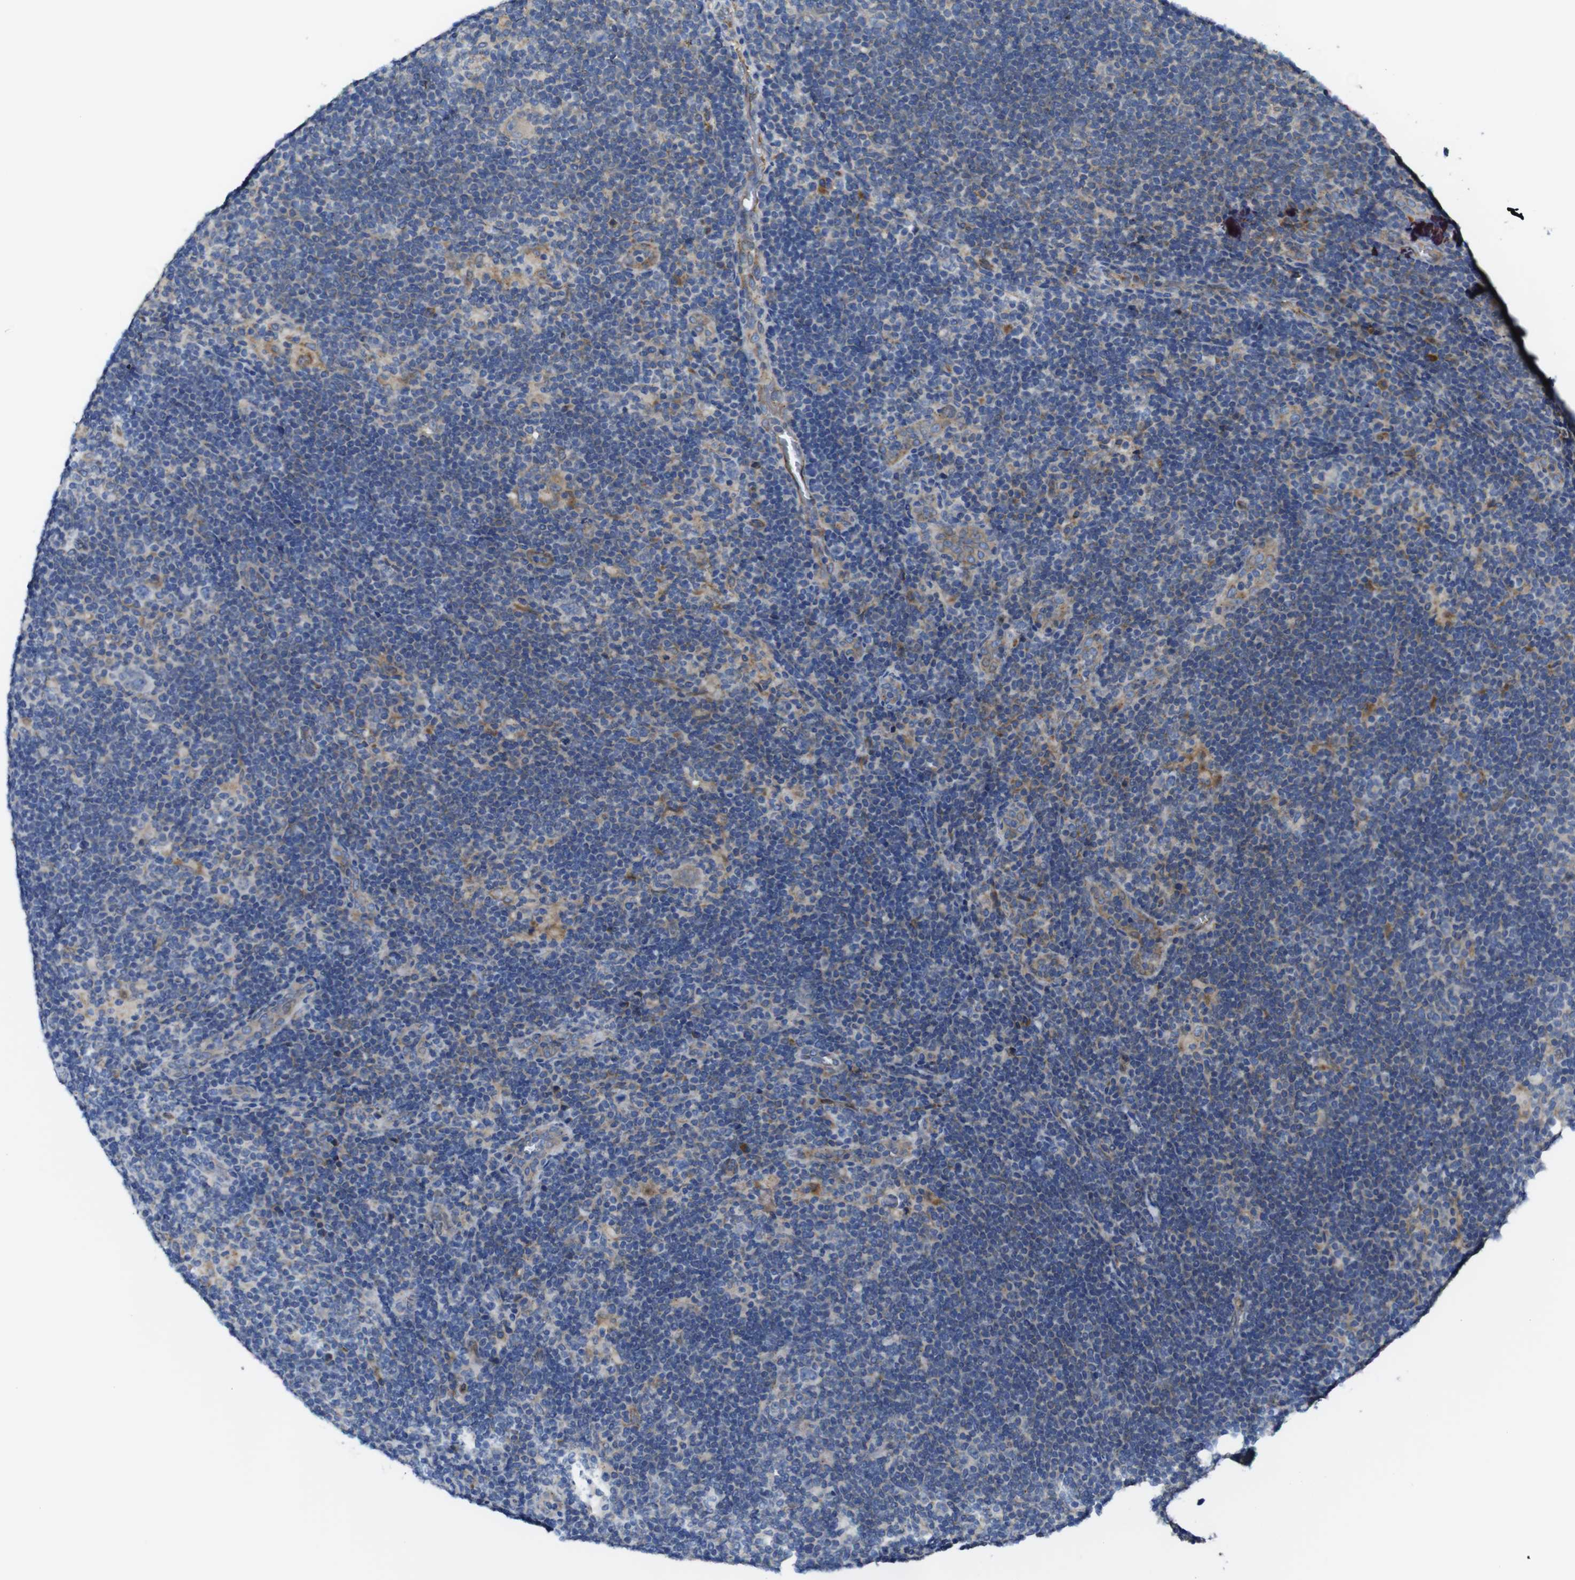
{"staining": {"intensity": "negative", "quantity": "none", "location": "none"}, "tissue": "lymphoma", "cell_type": "Tumor cells", "image_type": "cancer", "snomed": [{"axis": "morphology", "description": "Hodgkin's disease, NOS"}, {"axis": "topography", "description": "Lymph node"}], "caption": "IHC micrograph of lymphoma stained for a protein (brown), which displays no expression in tumor cells.", "gene": "DDRGK1", "patient": {"sex": "female", "age": 57}}